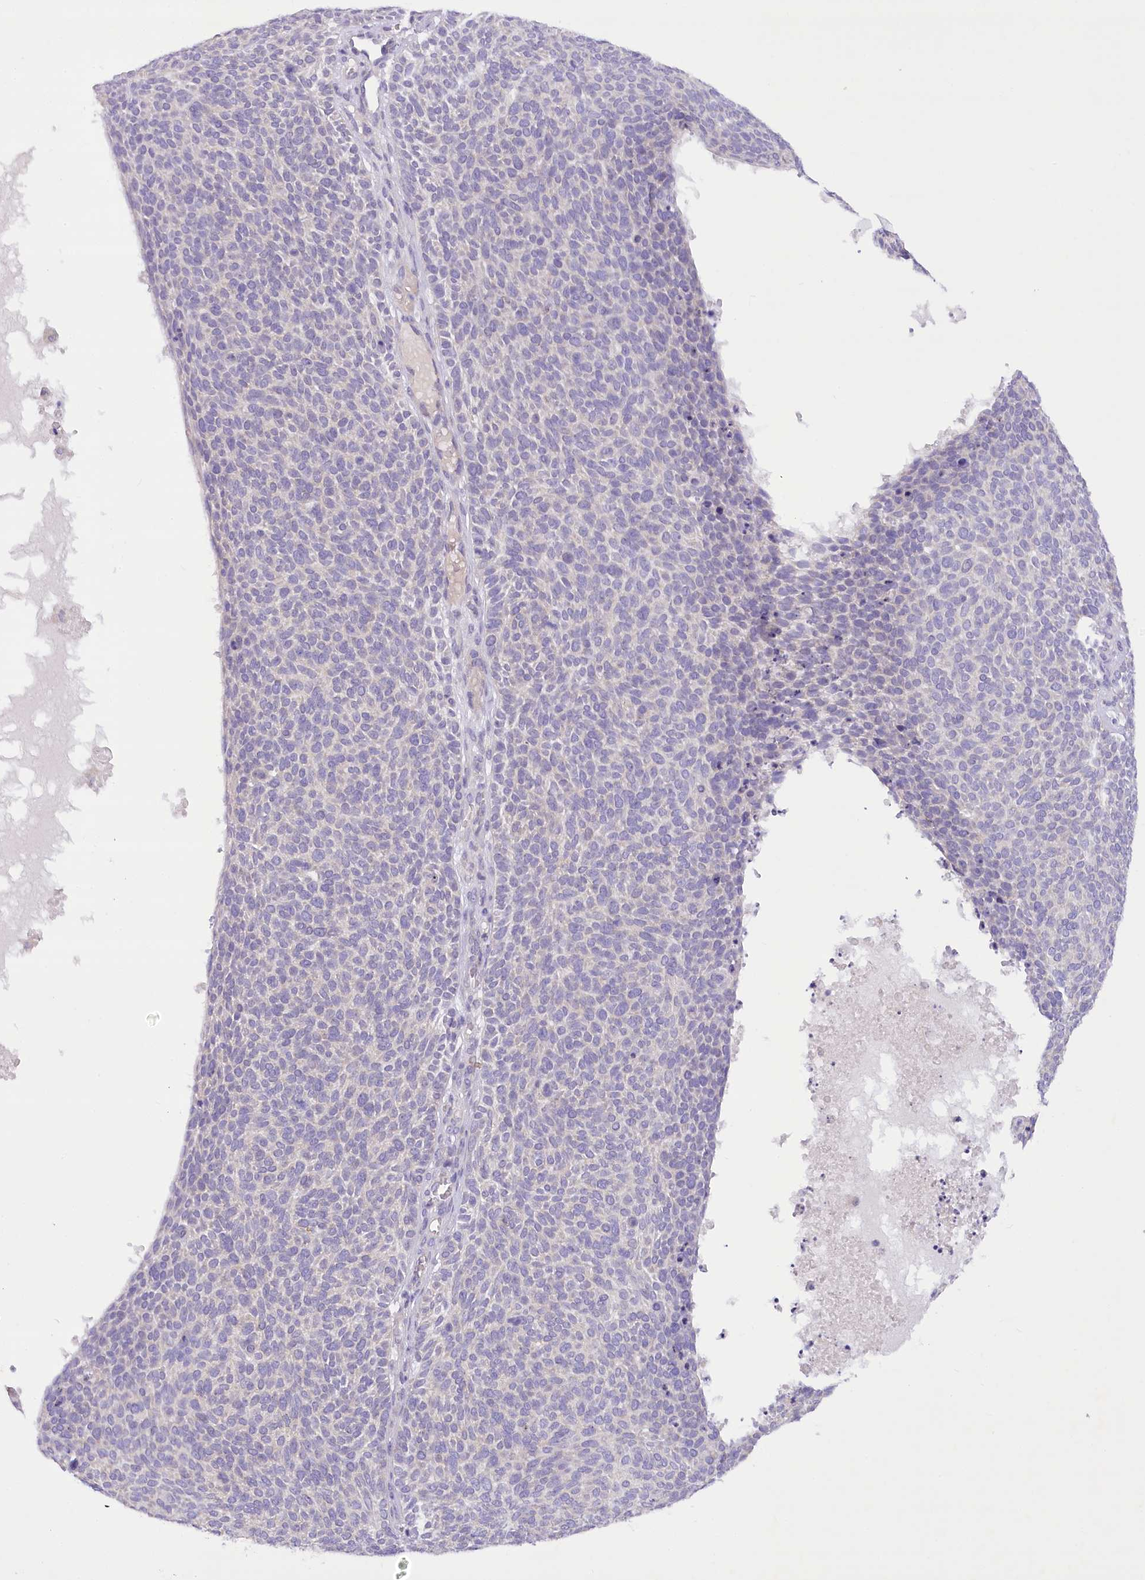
{"staining": {"intensity": "negative", "quantity": "none", "location": "none"}, "tissue": "skin cancer", "cell_type": "Tumor cells", "image_type": "cancer", "snomed": [{"axis": "morphology", "description": "Squamous cell carcinoma, NOS"}, {"axis": "topography", "description": "Skin"}], "caption": "DAB (3,3'-diaminobenzidine) immunohistochemical staining of human skin squamous cell carcinoma exhibits no significant positivity in tumor cells. Nuclei are stained in blue.", "gene": "DCUN1D1", "patient": {"sex": "female", "age": 90}}